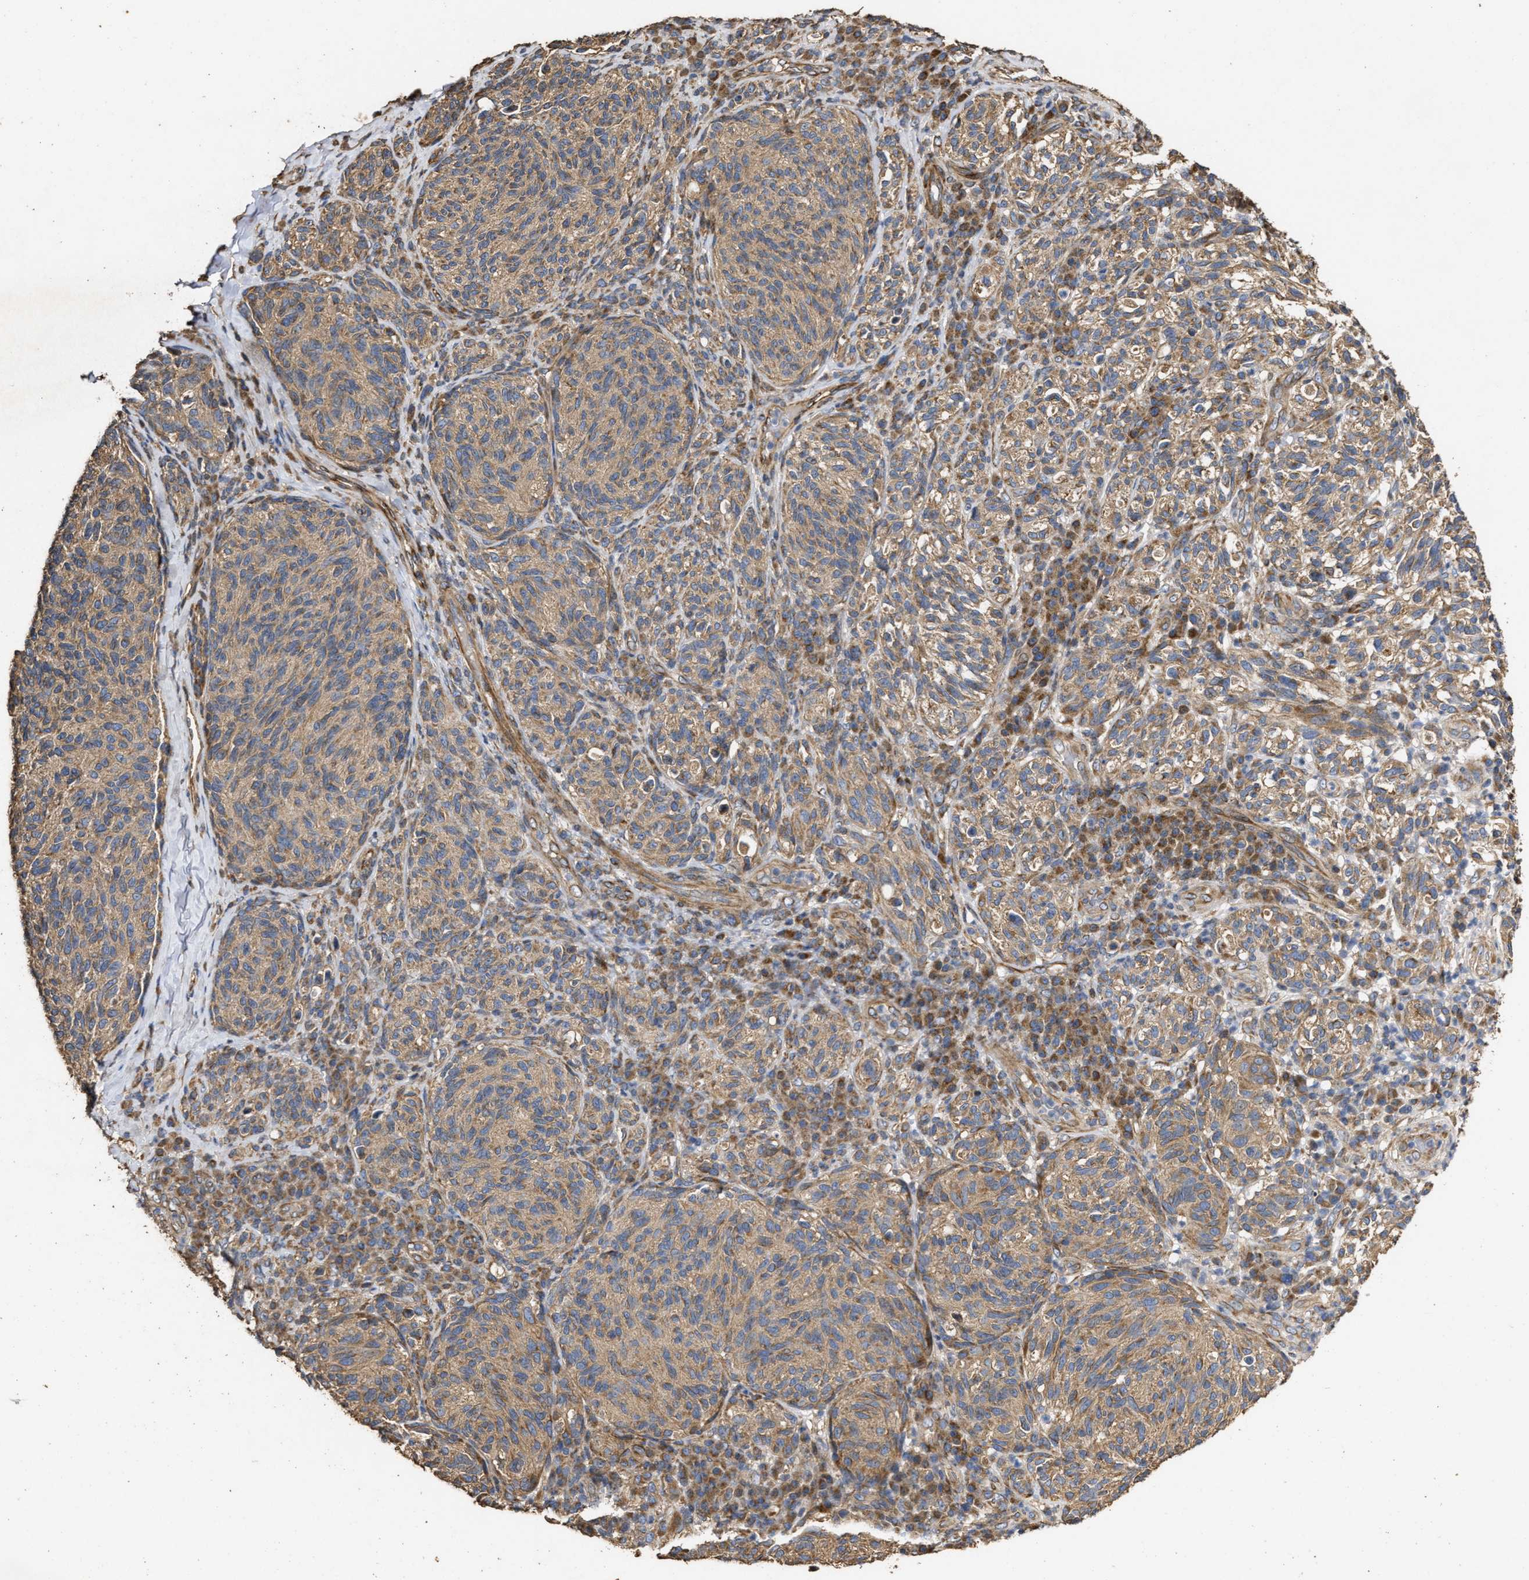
{"staining": {"intensity": "weak", "quantity": ">75%", "location": "cytoplasmic/membranous"}, "tissue": "melanoma", "cell_type": "Tumor cells", "image_type": "cancer", "snomed": [{"axis": "morphology", "description": "Malignant melanoma, NOS"}, {"axis": "topography", "description": "Skin"}], "caption": "Immunohistochemistry (IHC) of melanoma shows low levels of weak cytoplasmic/membranous positivity in about >75% of tumor cells.", "gene": "NAV1", "patient": {"sex": "female", "age": 73}}